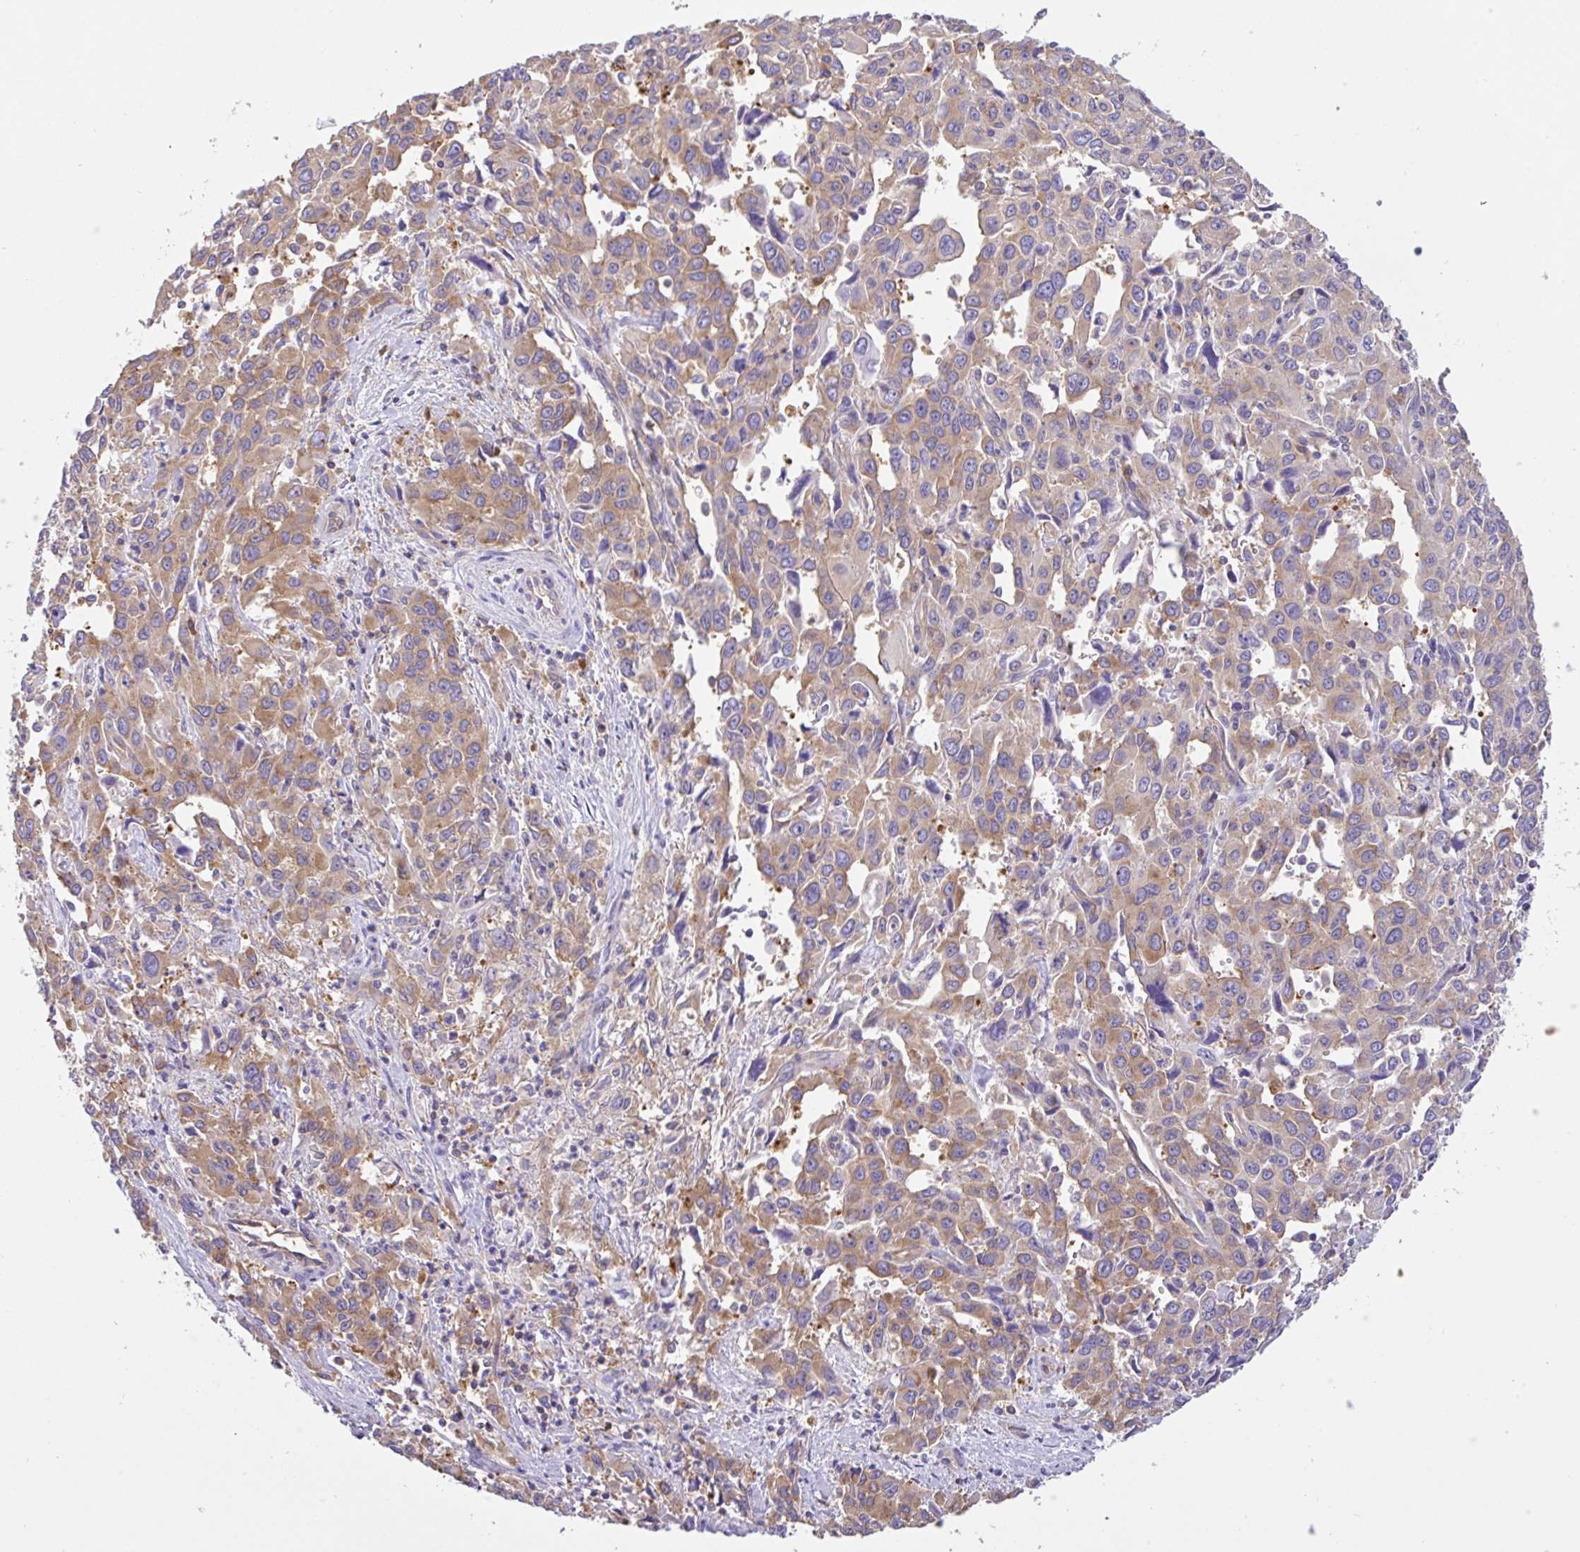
{"staining": {"intensity": "moderate", "quantity": "25%-75%", "location": "cytoplasmic/membranous"}, "tissue": "liver cancer", "cell_type": "Tumor cells", "image_type": "cancer", "snomed": [{"axis": "morphology", "description": "Carcinoma, Hepatocellular, NOS"}, {"axis": "topography", "description": "Liver"}], "caption": "Liver hepatocellular carcinoma stained with a brown dye reveals moderate cytoplasmic/membranous positive positivity in about 25%-75% of tumor cells.", "gene": "GFPT2", "patient": {"sex": "male", "age": 63}}